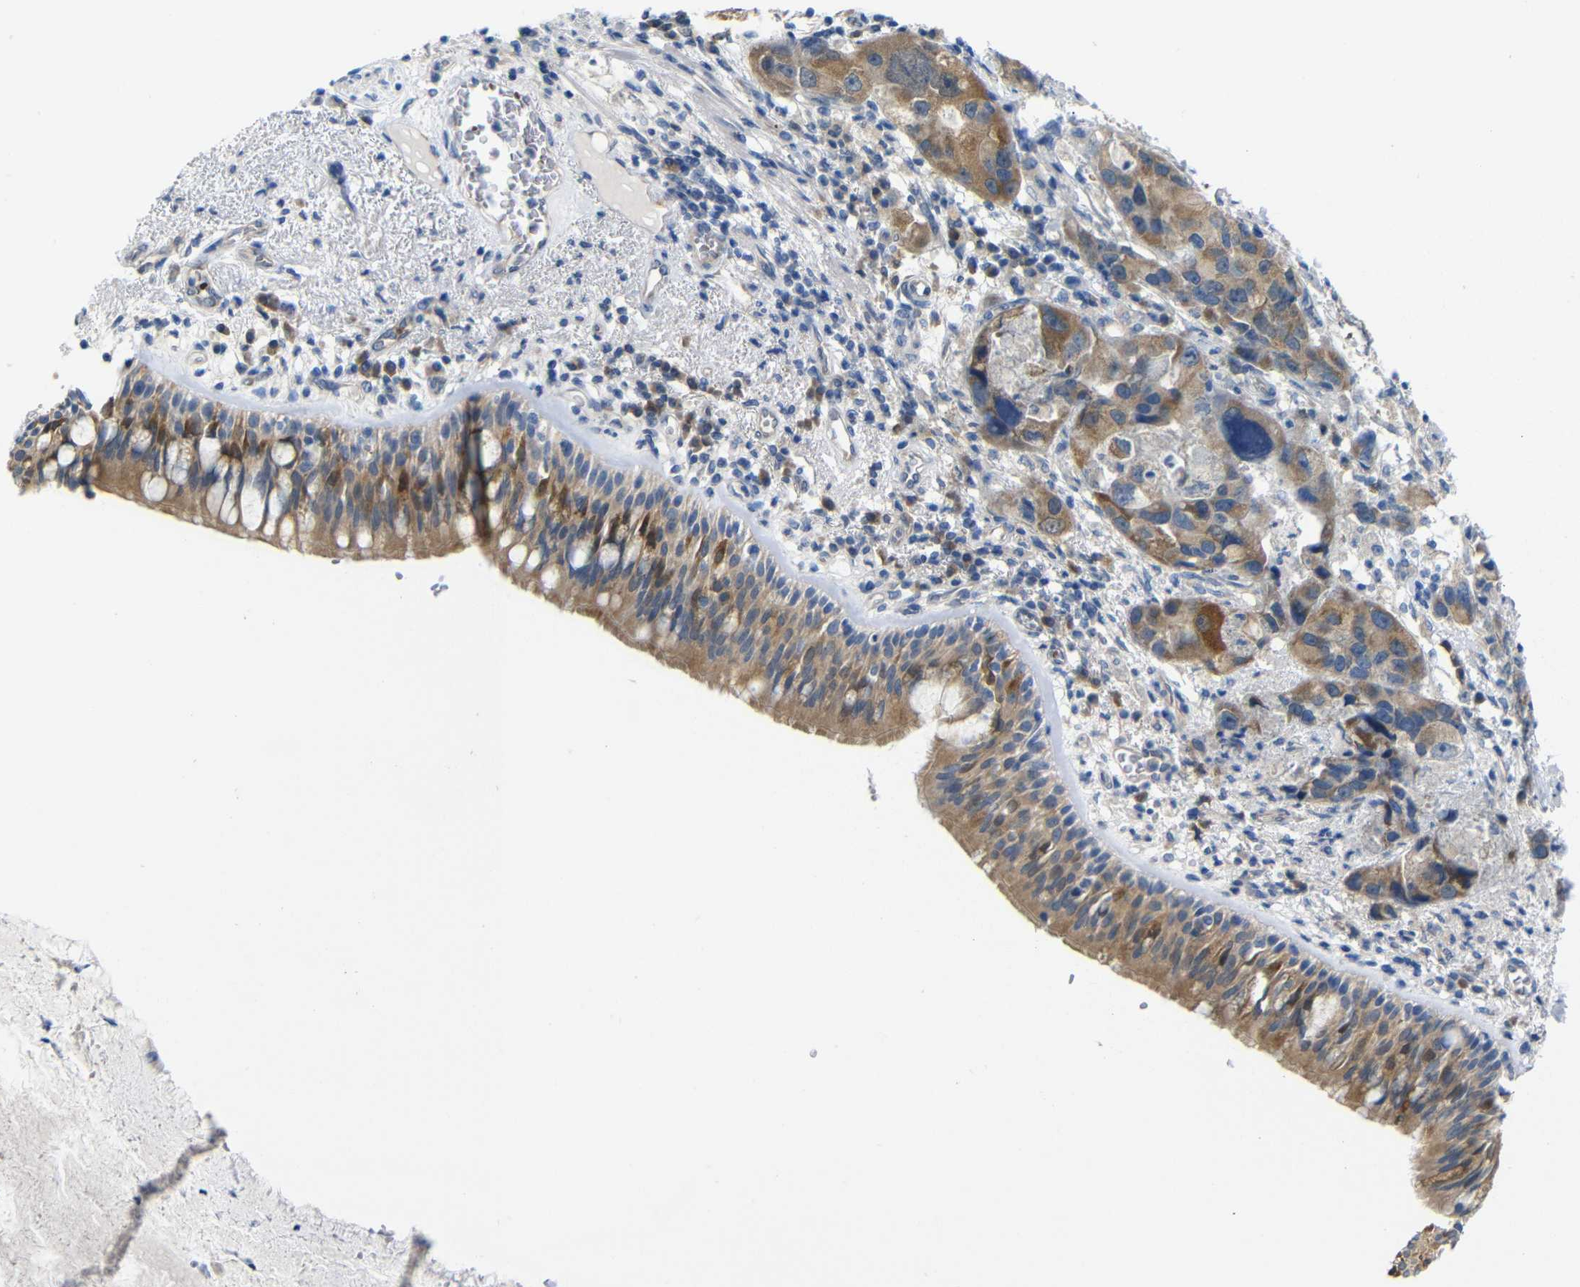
{"staining": {"intensity": "moderate", "quantity": ">75%", "location": "cytoplasmic/membranous"}, "tissue": "bronchus", "cell_type": "Respiratory epithelial cells", "image_type": "normal", "snomed": [{"axis": "morphology", "description": "Normal tissue, NOS"}, {"axis": "morphology", "description": "Adenocarcinoma, NOS"}, {"axis": "morphology", "description": "Adenocarcinoma, metastatic, NOS"}, {"axis": "topography", "description": "Lymph node"}, {"axis": "topography", "description": "Bronchus"}, {"axis": "topography", "description": "Lung"}], "caption": "A brown stain highlights moderate cytoplasmic/membranous expression of a protein in respiratory epithelial cells of benign human bronchus.", "gene": "TBC1D32", "patient": {"sex": "female", "age": 54}}